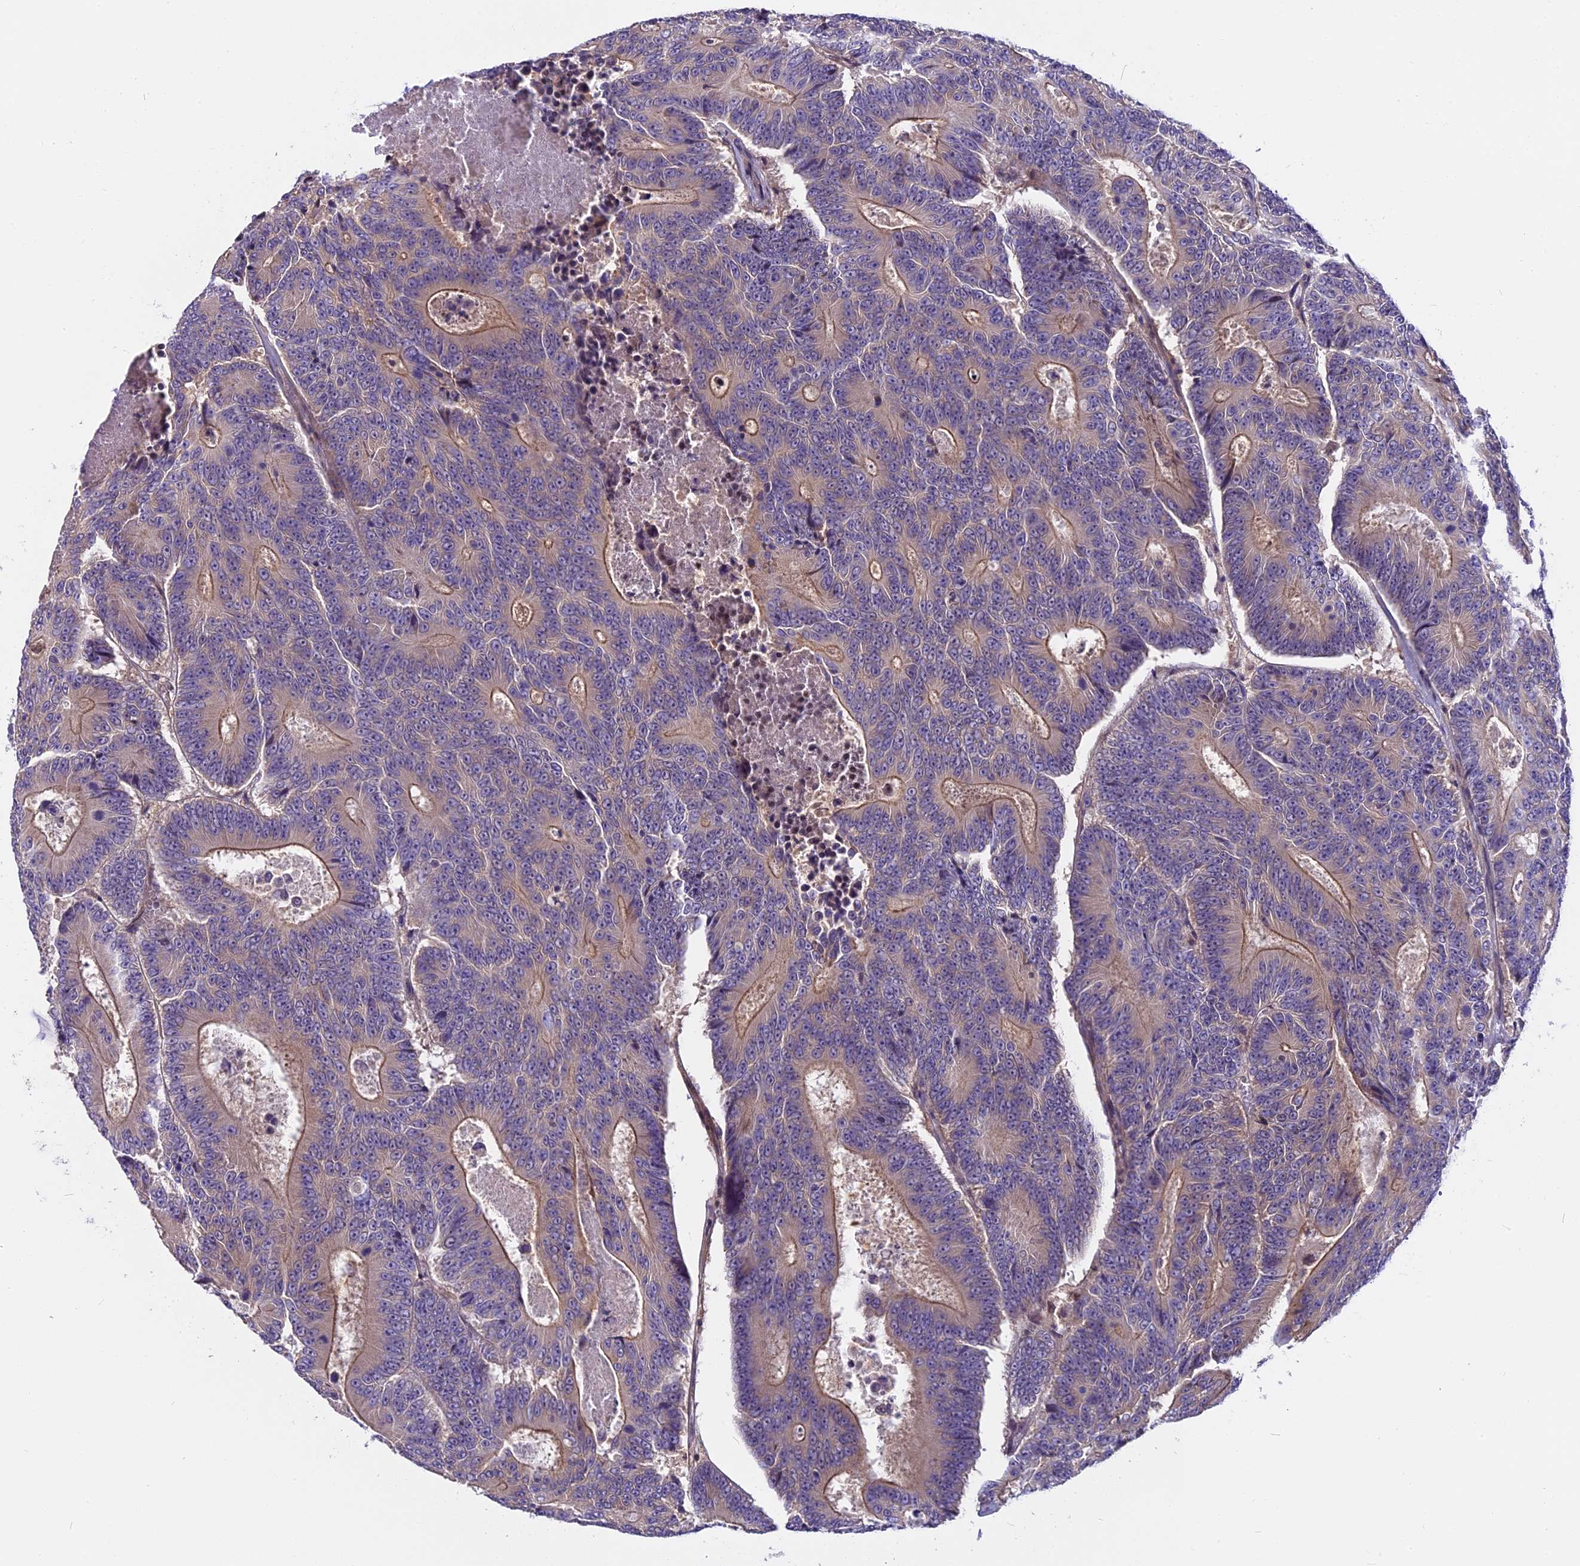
{"staining": {"intensity": "moderate", "quantity": "25%-75%", "location": "cytoplasmic/membranous"}, "tissue": "colorectal cancer", "cell_type": "Tumor cells", "image_type": "cancer", "snomed": [{"axis": "morphology", "description": "Adenocarcinoma, NOS"}, {"axis": "topography", "description": "Colon"}], "caption": "Immunohistochemistry (IHC) (DAB) staining of colorectal cancer displays moderate cytoplasmic/membranous protein positivity in approximately 25%-75% of tumor cells.", "gene": "FAM98C", "patient": {"sex": "male", "age": 83}}